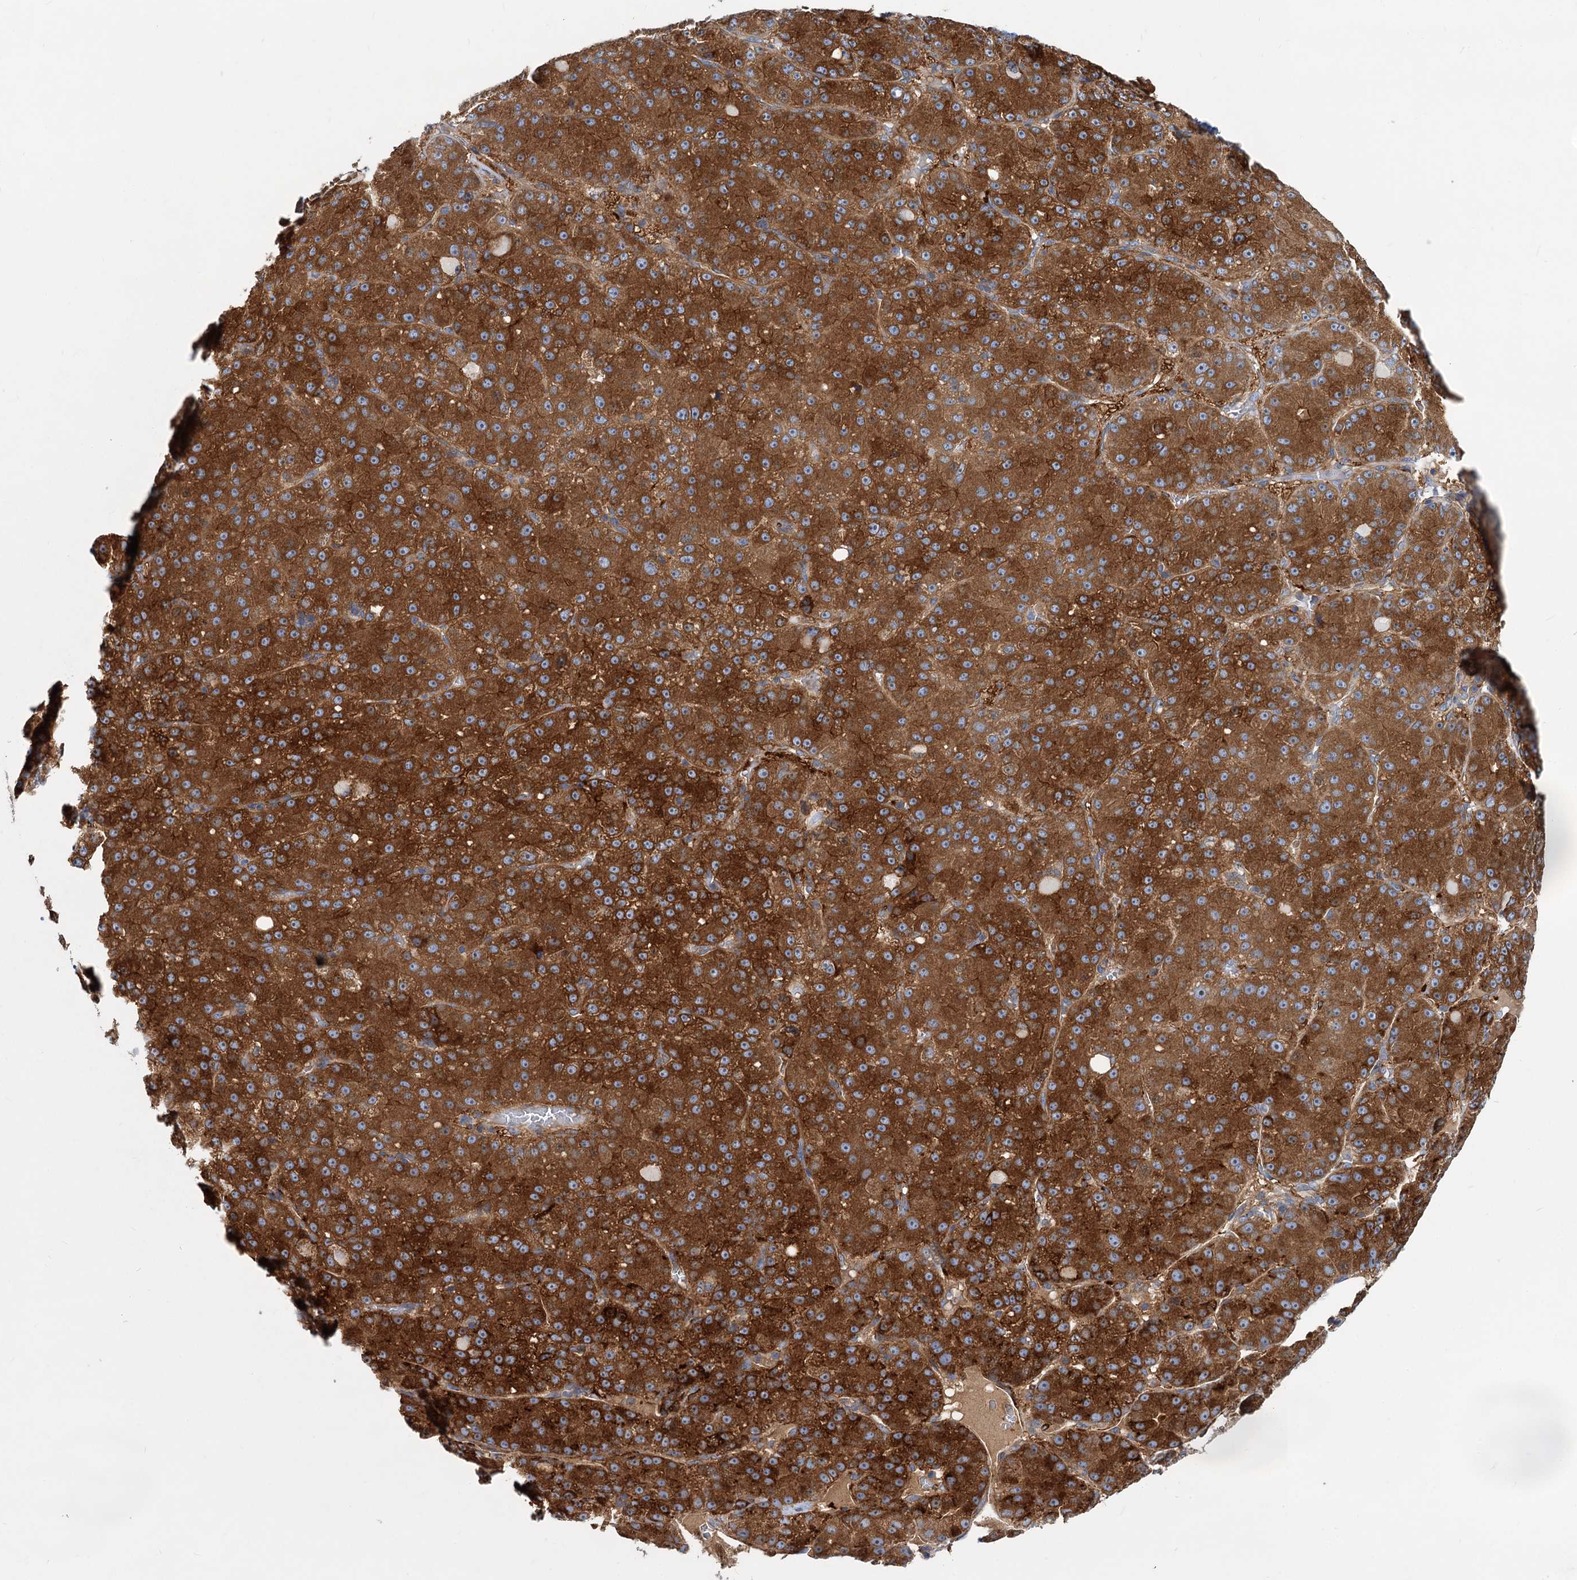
{"staining": {"intensity": "strong", "quantity": ">75%", "location": "cytoplasmic/membranous"}, "tissue": "liver cancer", "cell_type": "Tumor cells", "image_type": "cancer", "snomed": [{"axis": "morphology", "description": "Carcinoma, Hepatocellular, NOS"}, {"axis": "topography", "description": "Liver"}], "caption": "A high-resolution image shows immunohistochemistry (IHC) staining of liver hepatocellular carcinoma, which displays strong cytoplasmic/membranous positivity in about >75% of tumor cells.", "gene": "ALKBH7", "patient": {"sex": "male", "age": 67}}